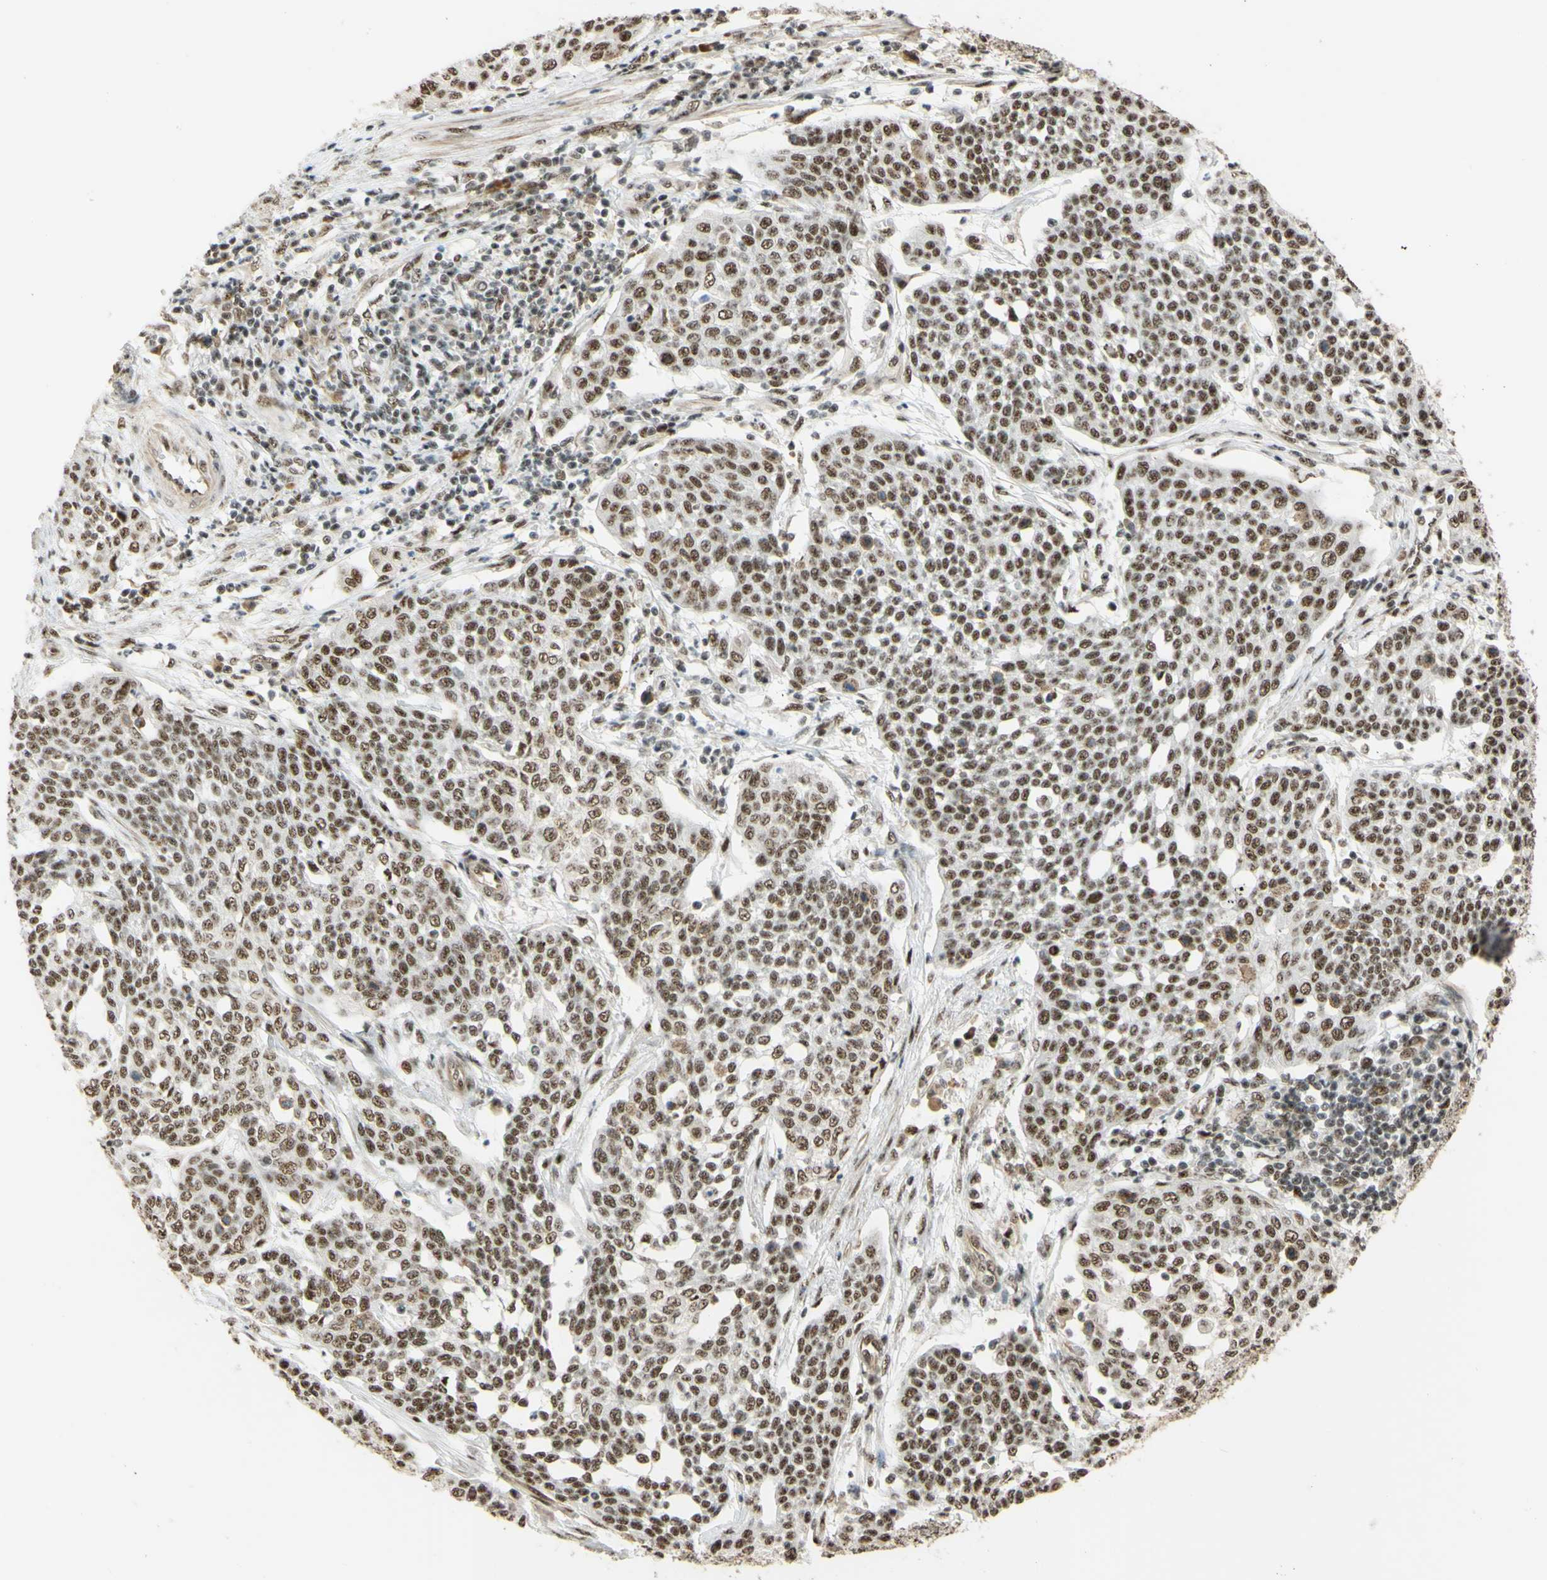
{"staining": {"intensity": "moderate", "quantity": ">75%", "location": "nuclear"}, "tissue": "cervical cancer", "cell_type": "Tumor cells", "image_type": "cancer", "snomed": [{"axis": "morphology", "description": "Squamous cell carcinoma, NOS"}, {"axis": "topography", "description": "Cervix"}], "caption": "Moderate nuclear positivity for a protein is seen in about >75% of tumor cells of squamous cell carcinoma (cervical) using IHC.", "gene": "SAP18", "patient": {"sex": "female", "age": 34}}